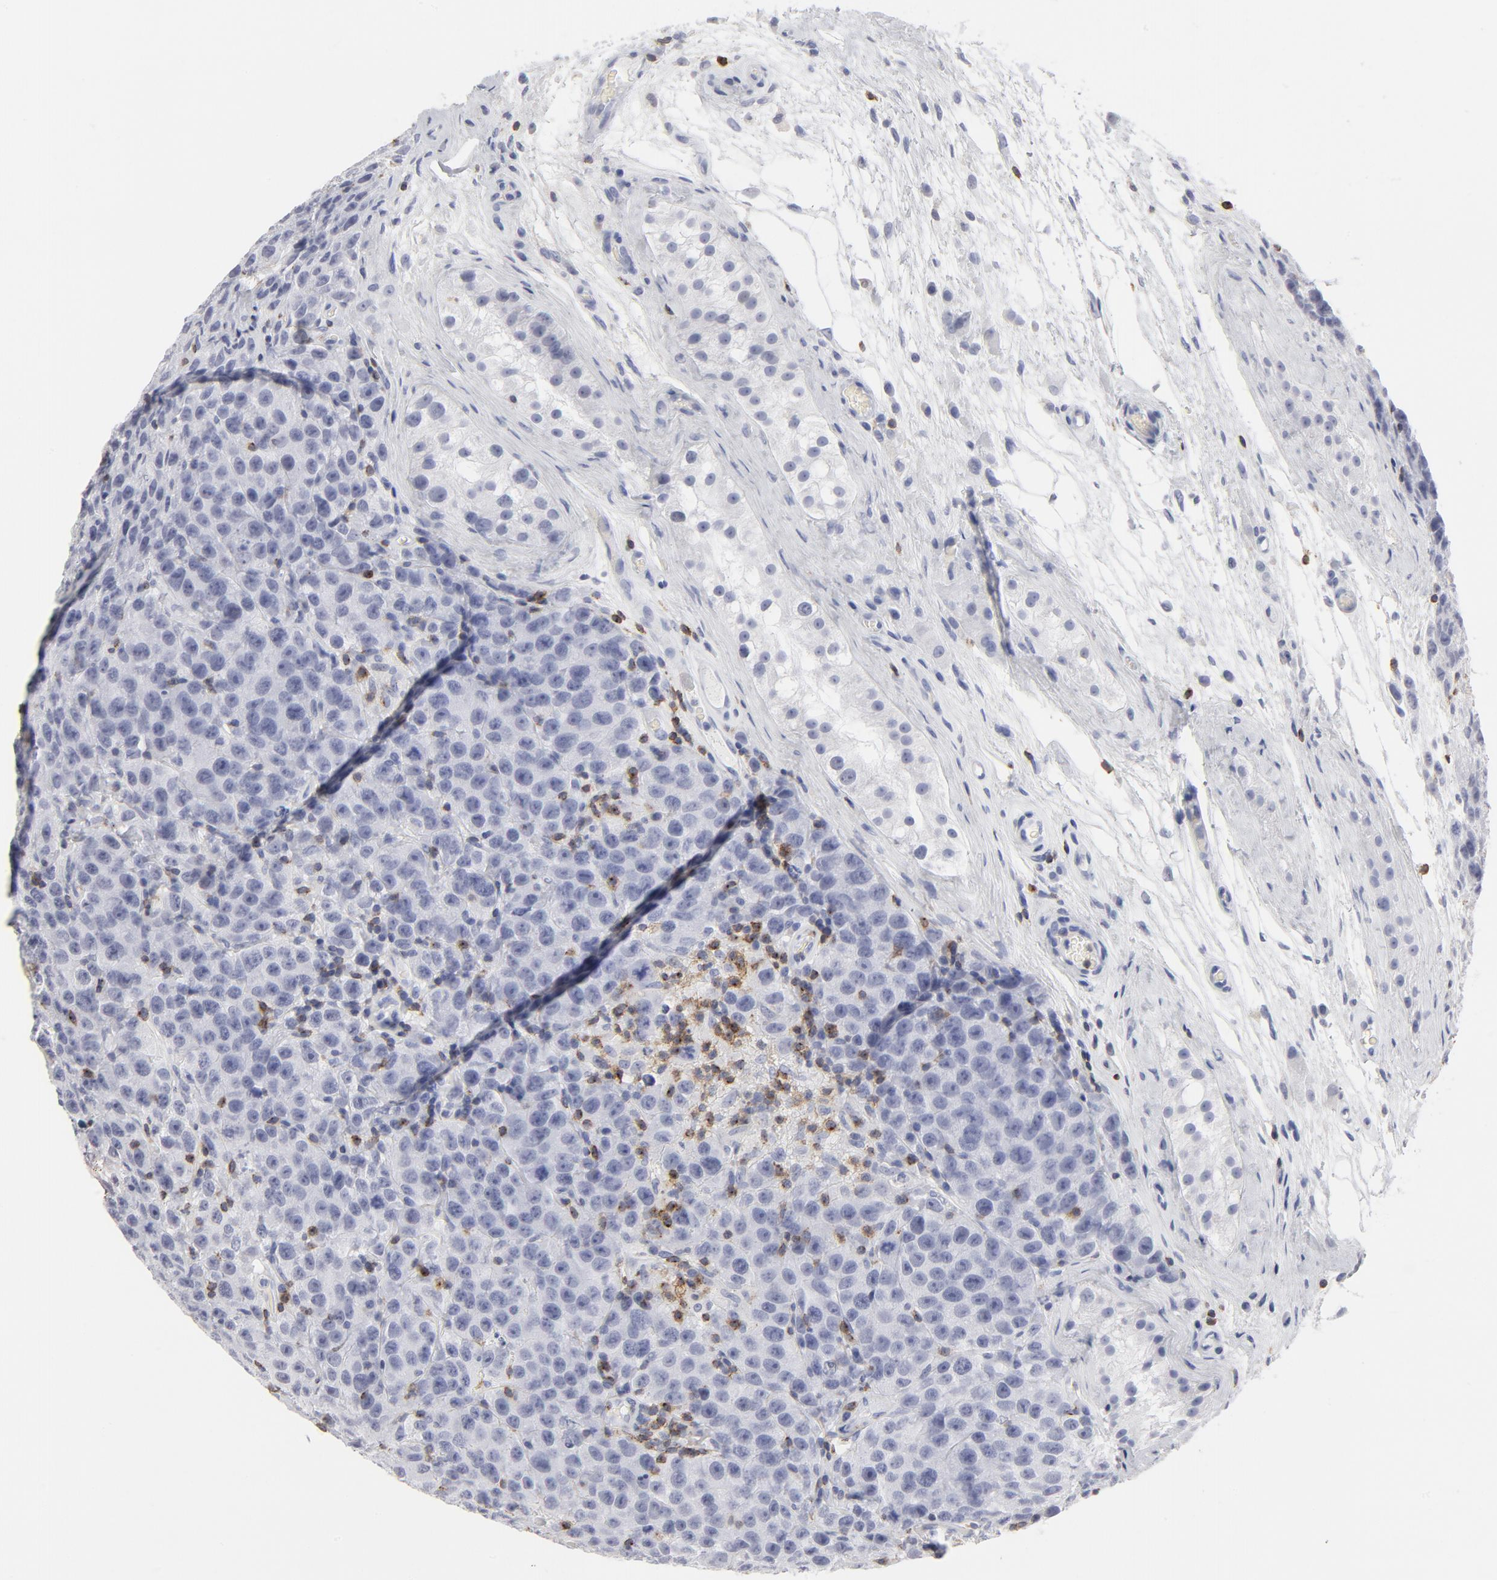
{"staining": {"intensity": "negative", "quantity": "none", "location": "none"}, "tissue": "testis cancer", "cell_type": "Tumor cells", "image_type": "cancer", "snomed": [{"axis": "morphology", "description": "Seminoma, NOS"}, {"axis": "topography", "description": "Testis"}], "caption": "An IHC histopathology image of testis seminoma is shown. There is no staining in tumor cells of testis seminoma.", "gene": "CD2", "patient": {"sex": "male", "age": 52}}